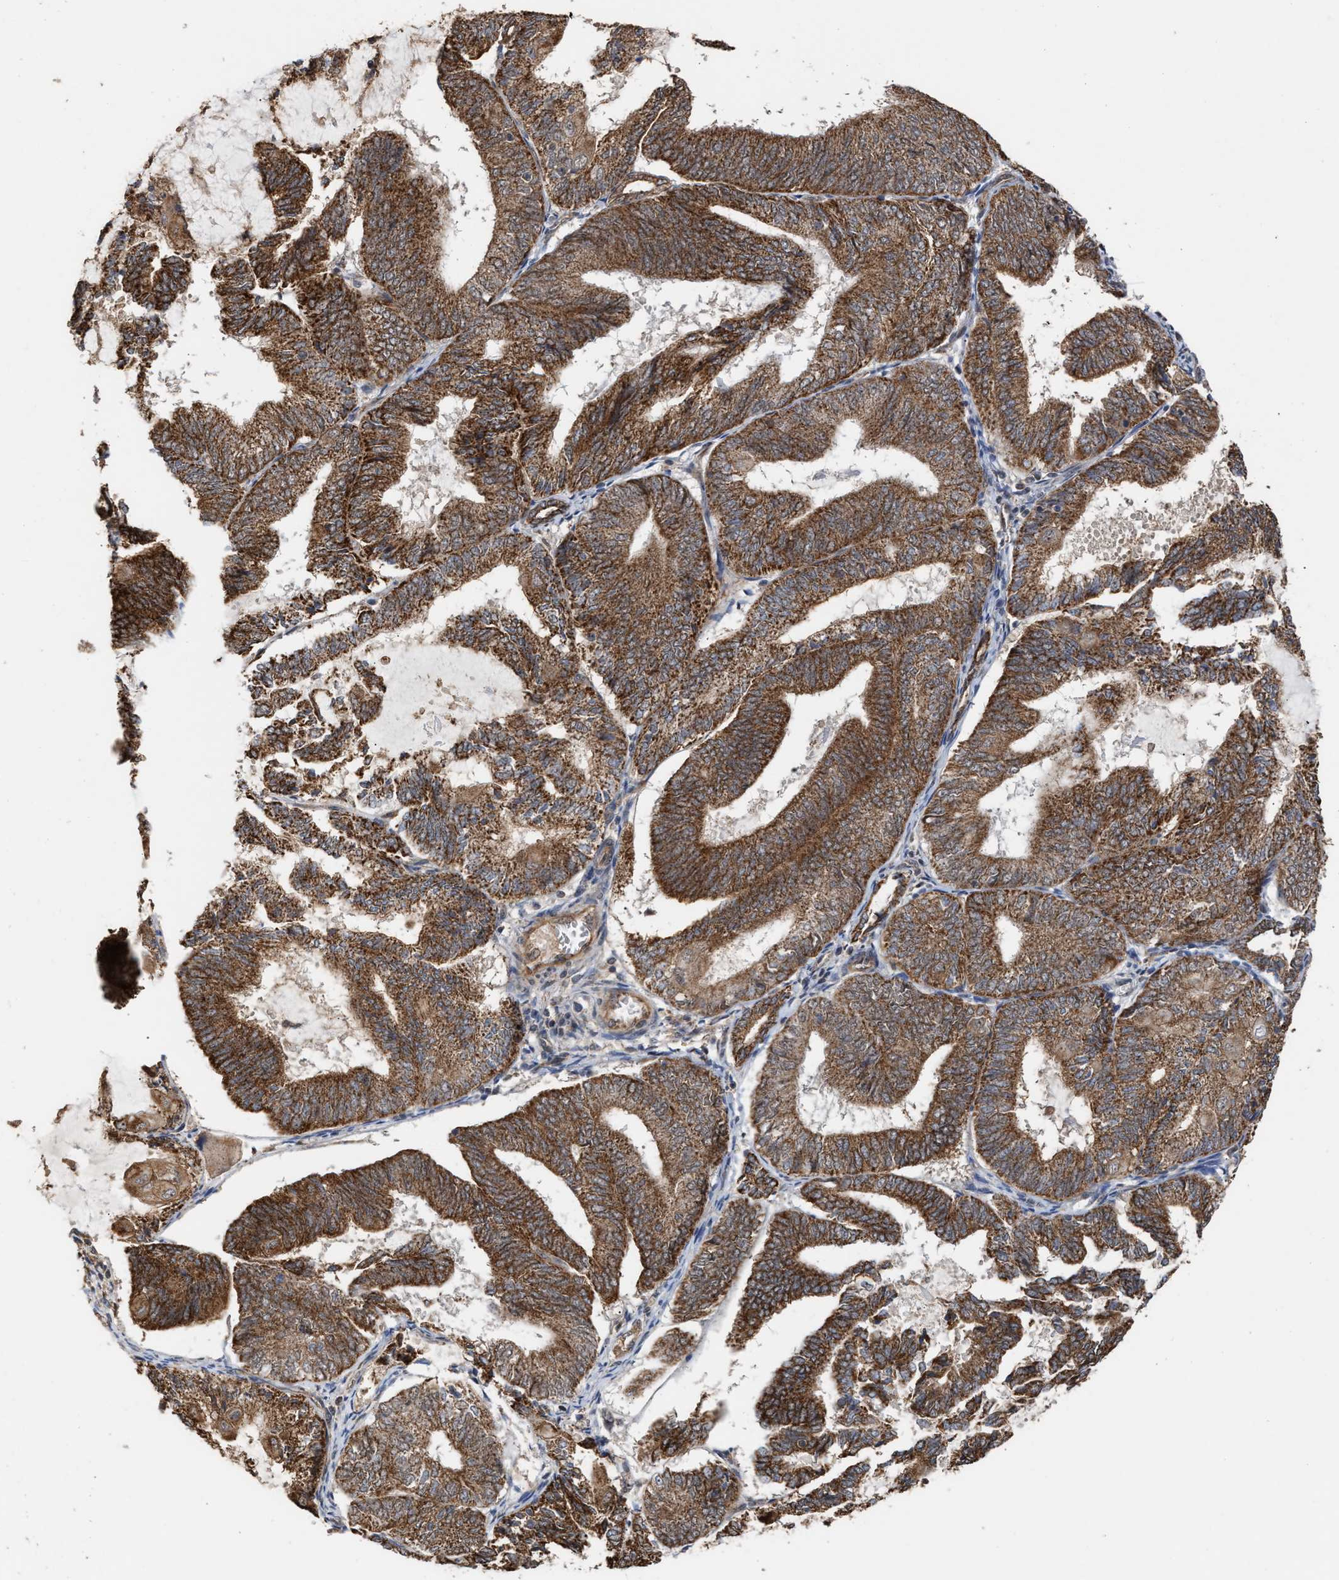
{"staining": {"intensity": "strong", "quantity": ">75%", "location": "cytoplasmic/membranous"}, "tissue": "endometrial cancer", "cell_type": "Tumor cells", "image_type": "cancer", "snomed": [{"axis": "morphology", "description": "Adenocarcinoma, NOS"}, {"axis": "topography", "description": "Endometrium"}], "caption": "Human adenocarcinoma (endometrial) stained with a protein marker exhibits strong staining in tumor cells.", "gene": "EXOSC2", "patient": {"sex": "female", "age": 81}}